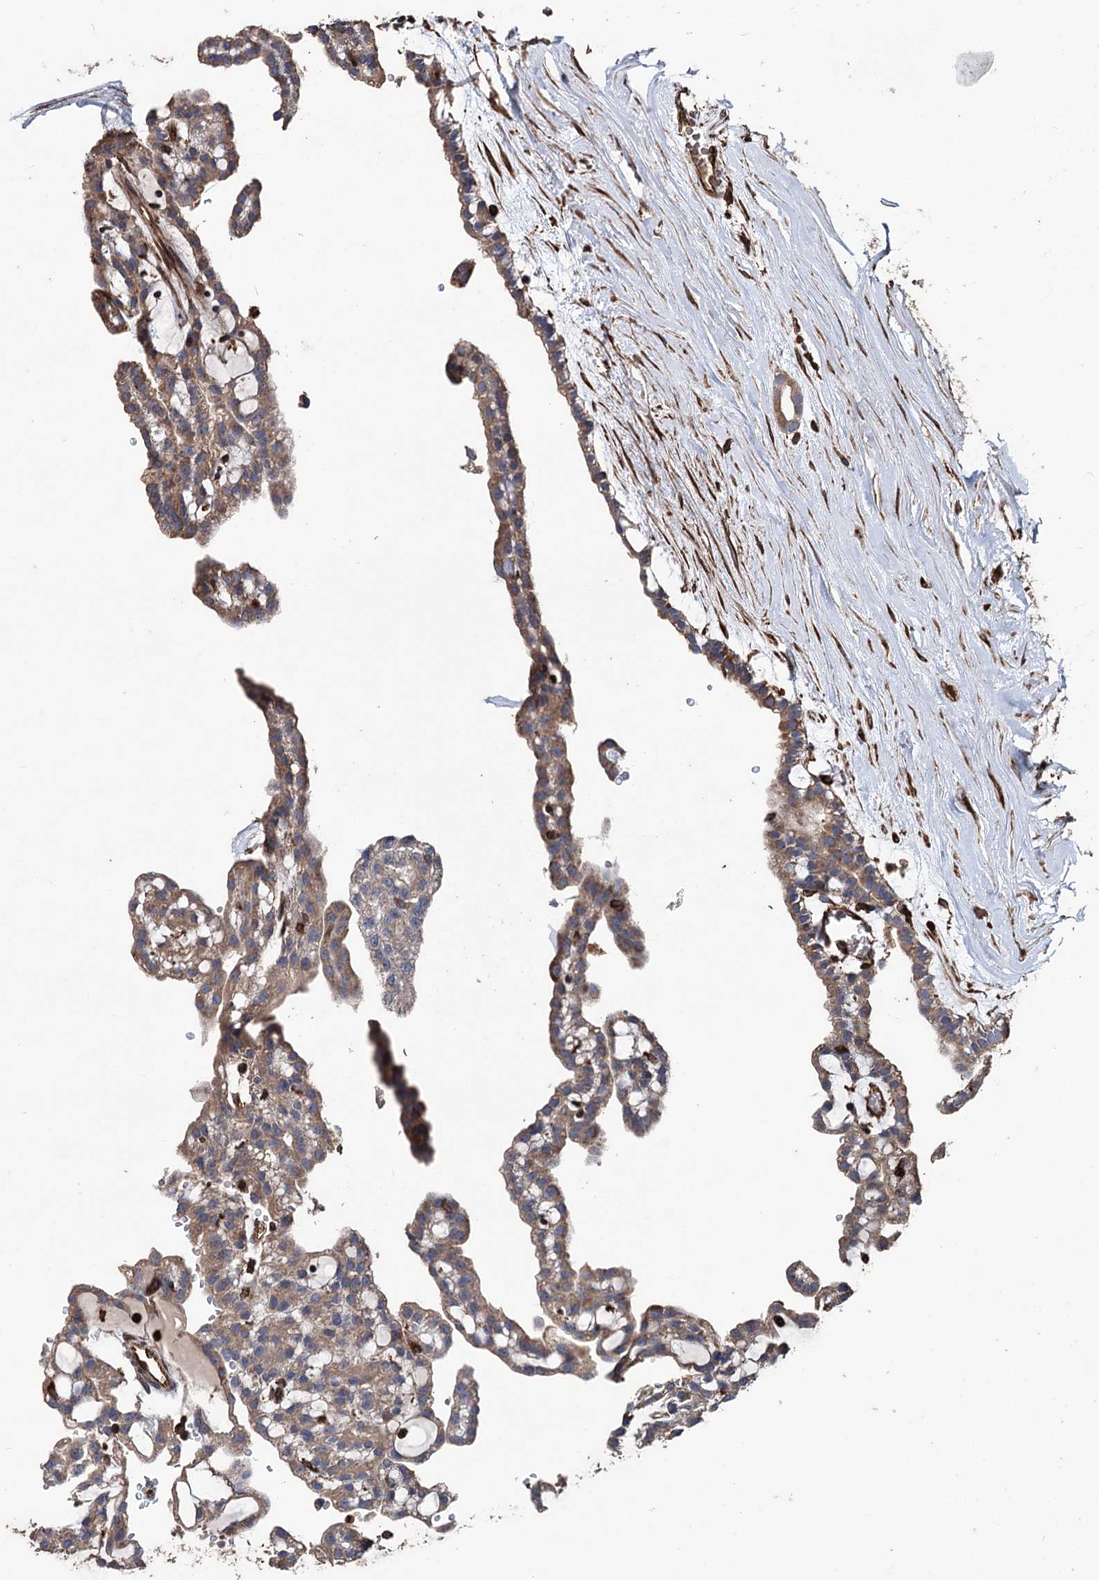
{"staining": {"intensity": "moderate", "quantity": ">75%", "location": "cytoplasmic/membranous"}, "tissue": "renal cancer", "cell_type": "Tumor cells", "image_type": "cancer", "snomed": [{"axis": "morphology", "description": "Adenocarcinoma, NOS"}, {"axis": "topography", "description": "Kidney"}], "caption": "A high-resolution photomicrograph shows IHC staining of renal cancer (adenocarcinoma), which reveals moderate cytoplasmic/membranous positivity in approximately >75% of tumor cells.", "gene": "STING1", "patient": {"sex": "male", "age": 63}}